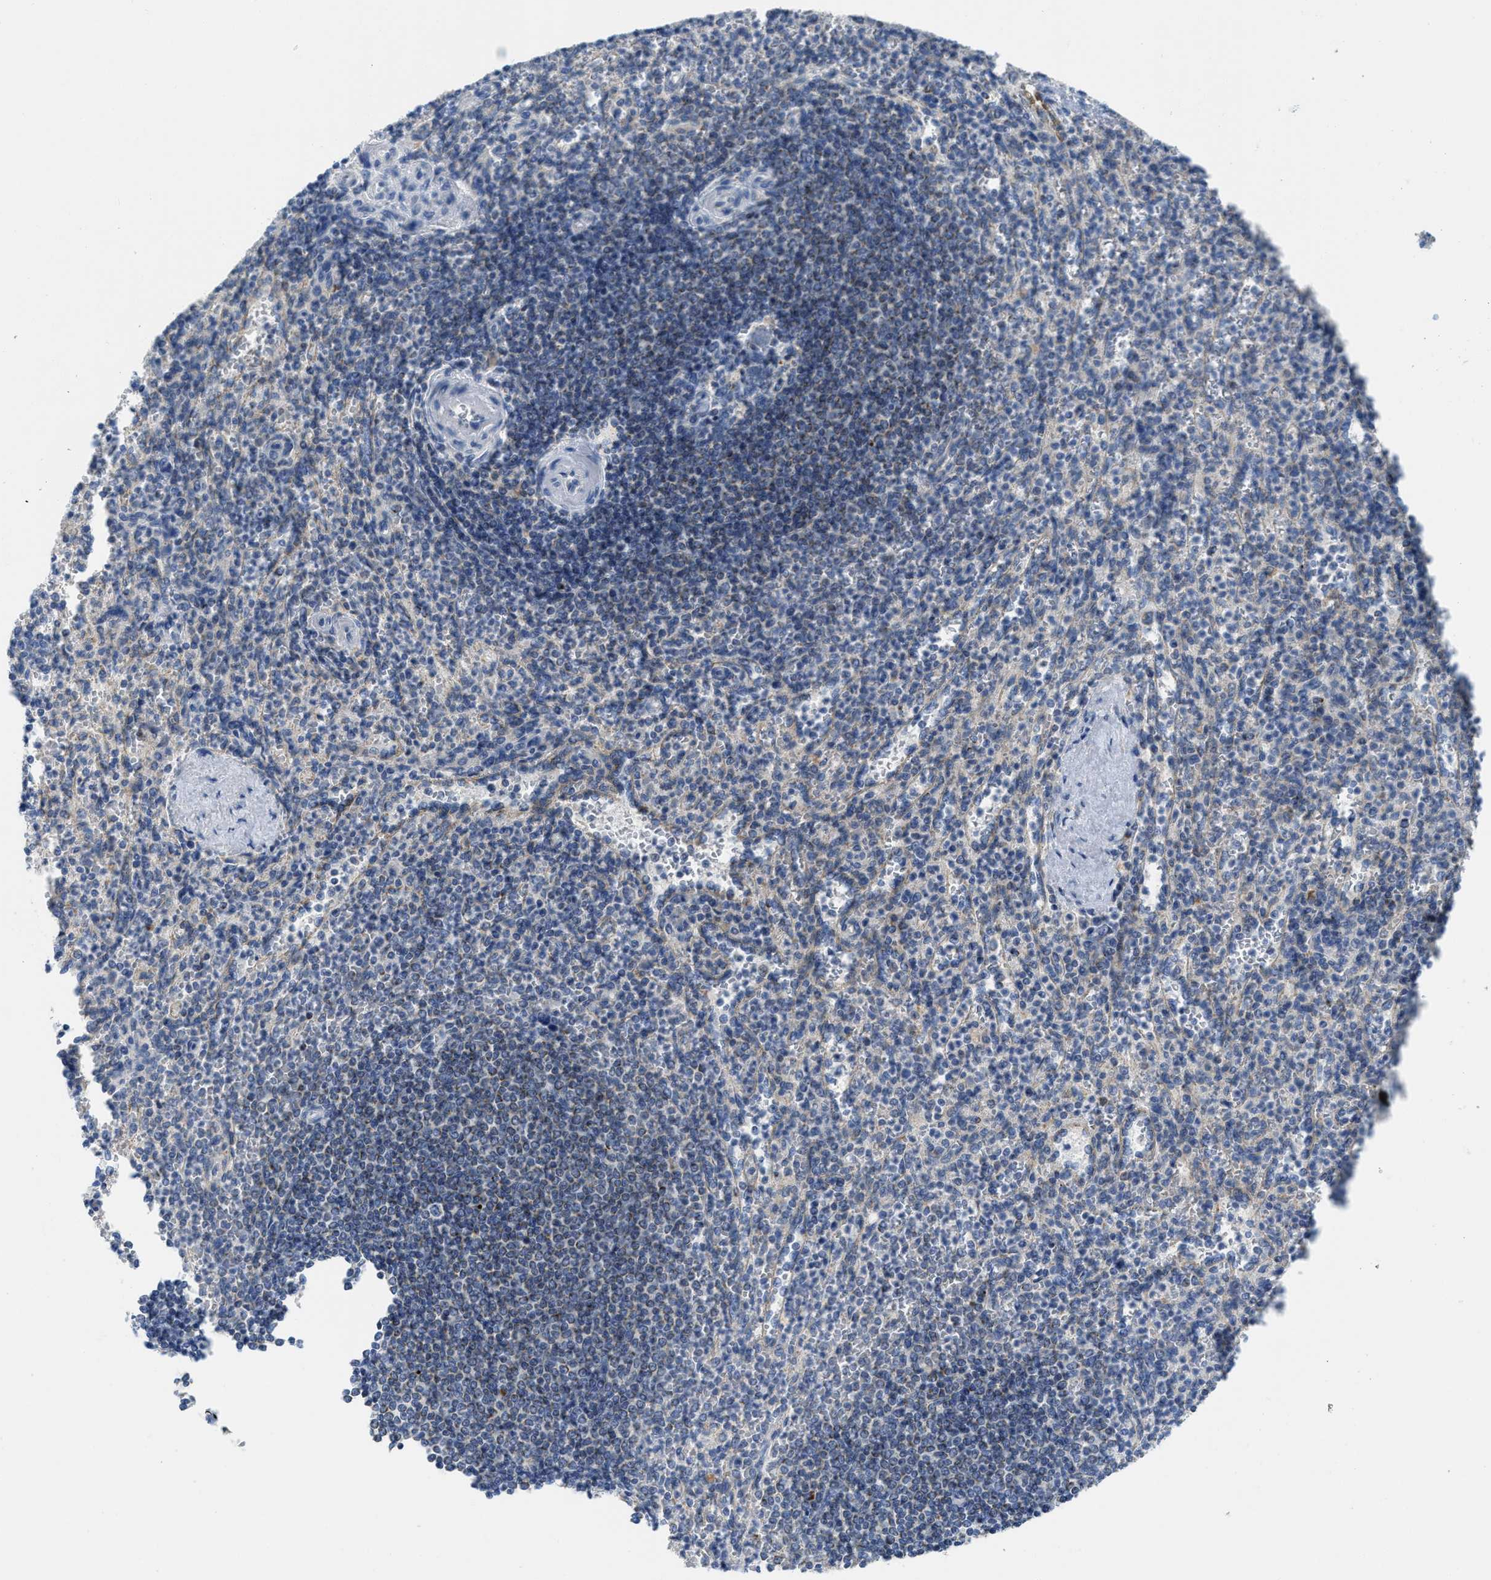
{"staining": {"intensity": "negative", "quantity": "none", "location": "none"}, "tissue": "spleen", "cell_type": "Cells in red pulp", "image_type": "normal", "snomed": [{"axis": "morphology", "description": "Normal tissue, NOS"}, {"axis": "topography", "description": "Spleen"}], "caption": "An immunohistochemistry (IHC) micrograph of normal spleen is shown. There is no staining in cells in red pulp of spleen. The staining is performed using DAB (3,3'-diaminobenzidine) brown chromogen with nuclei counter-stained in using hematoxylin.", "gene": "GATD3", "patient": {"sex": "female", "age": 74}}